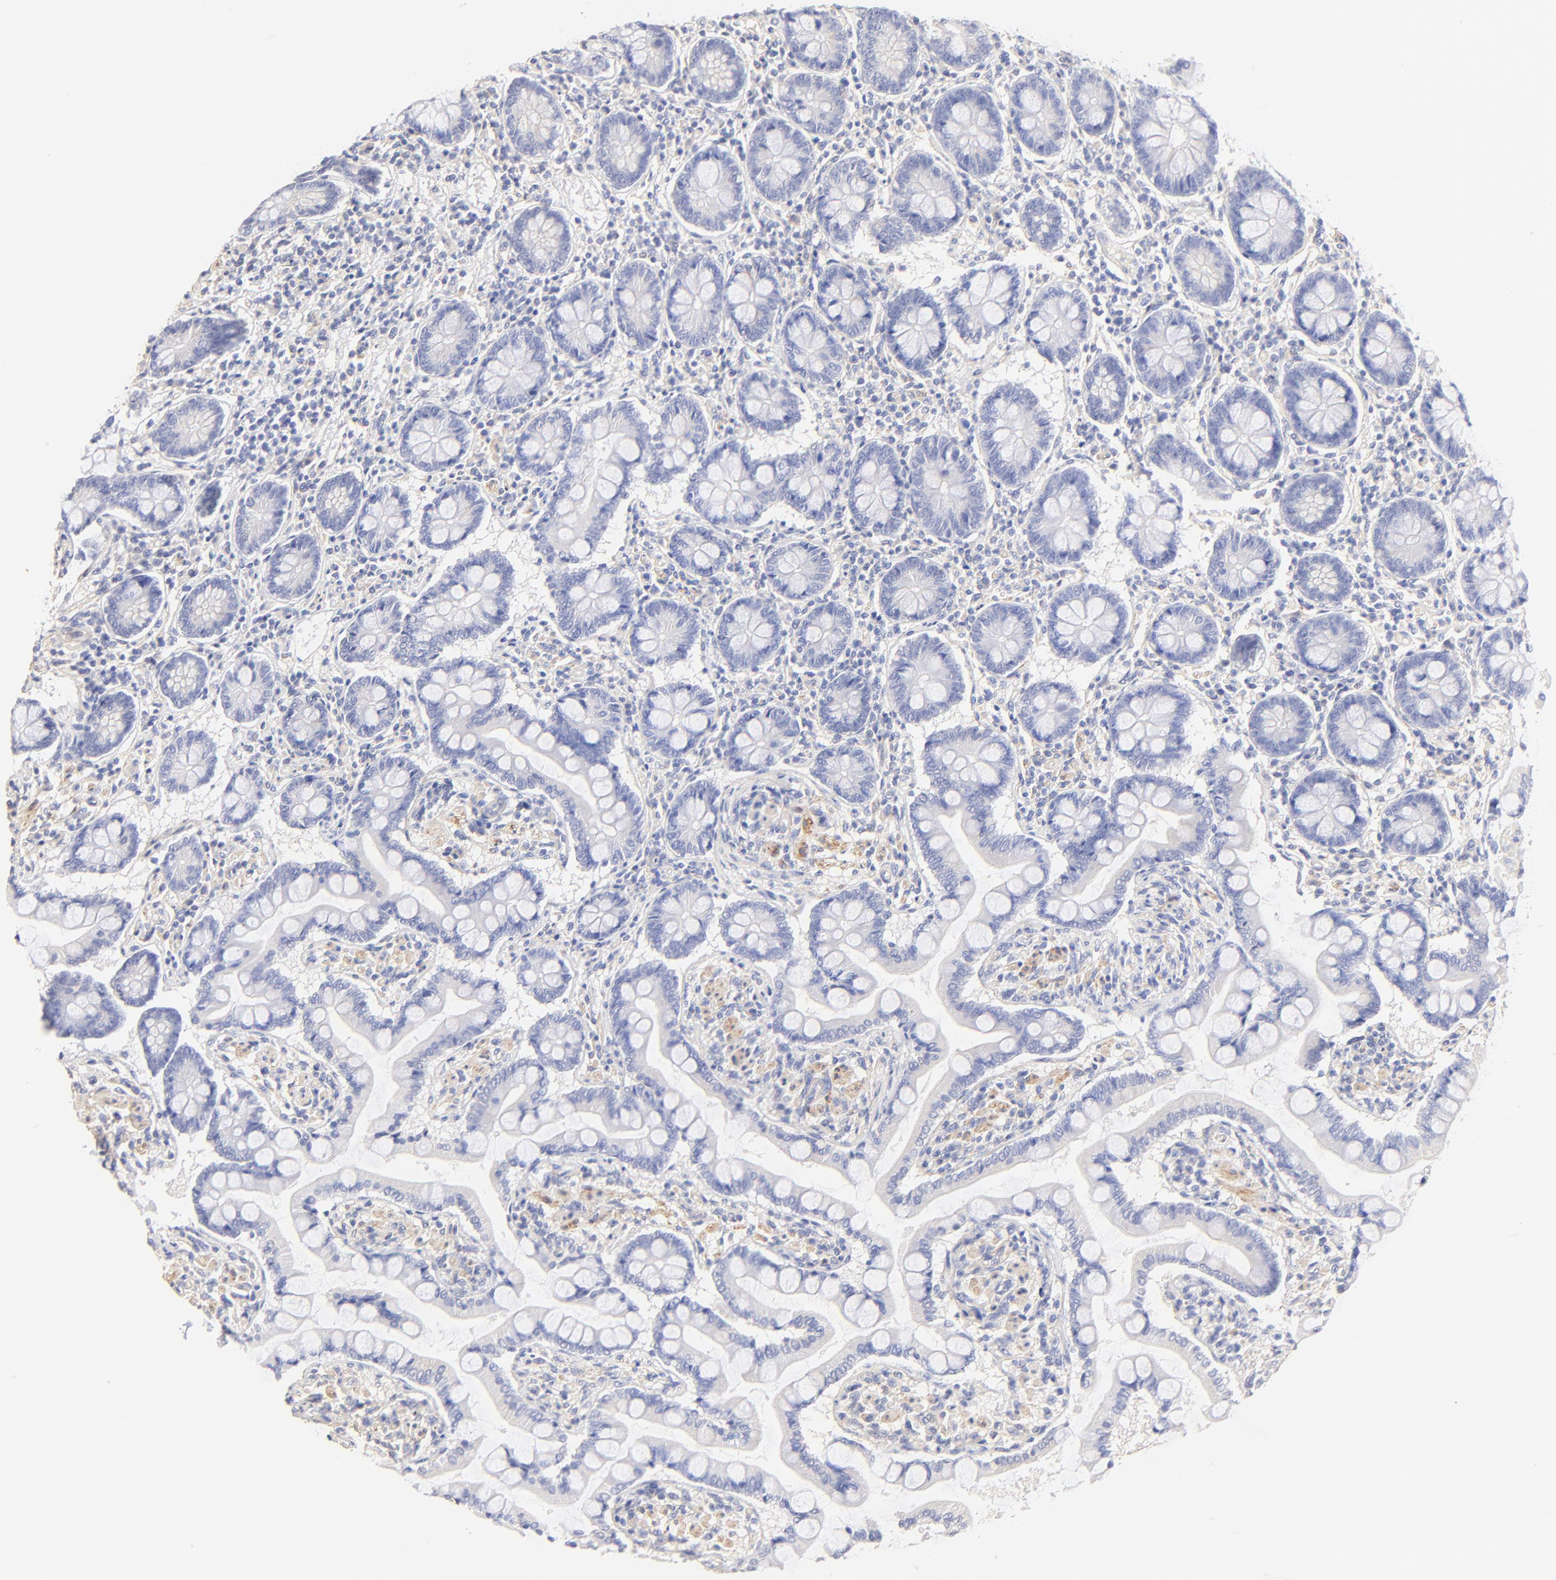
{"staining": {"intensity": "negative", "quantity": "none", "location": "none"}, "tissue": "small intestine", "cell_type": "Glandular cells", "image_type": "normal", "snomed": [{"axis": "morphology", "description": "Normal tissue, NOS"}, {"axis": "topography", "description": "Small intestine"}], "caption": "Glandular cells show no significant protein expression in normal small intestine.", "gene": "ACTRT1", "patient": {"sex": "male", "age": 41}}